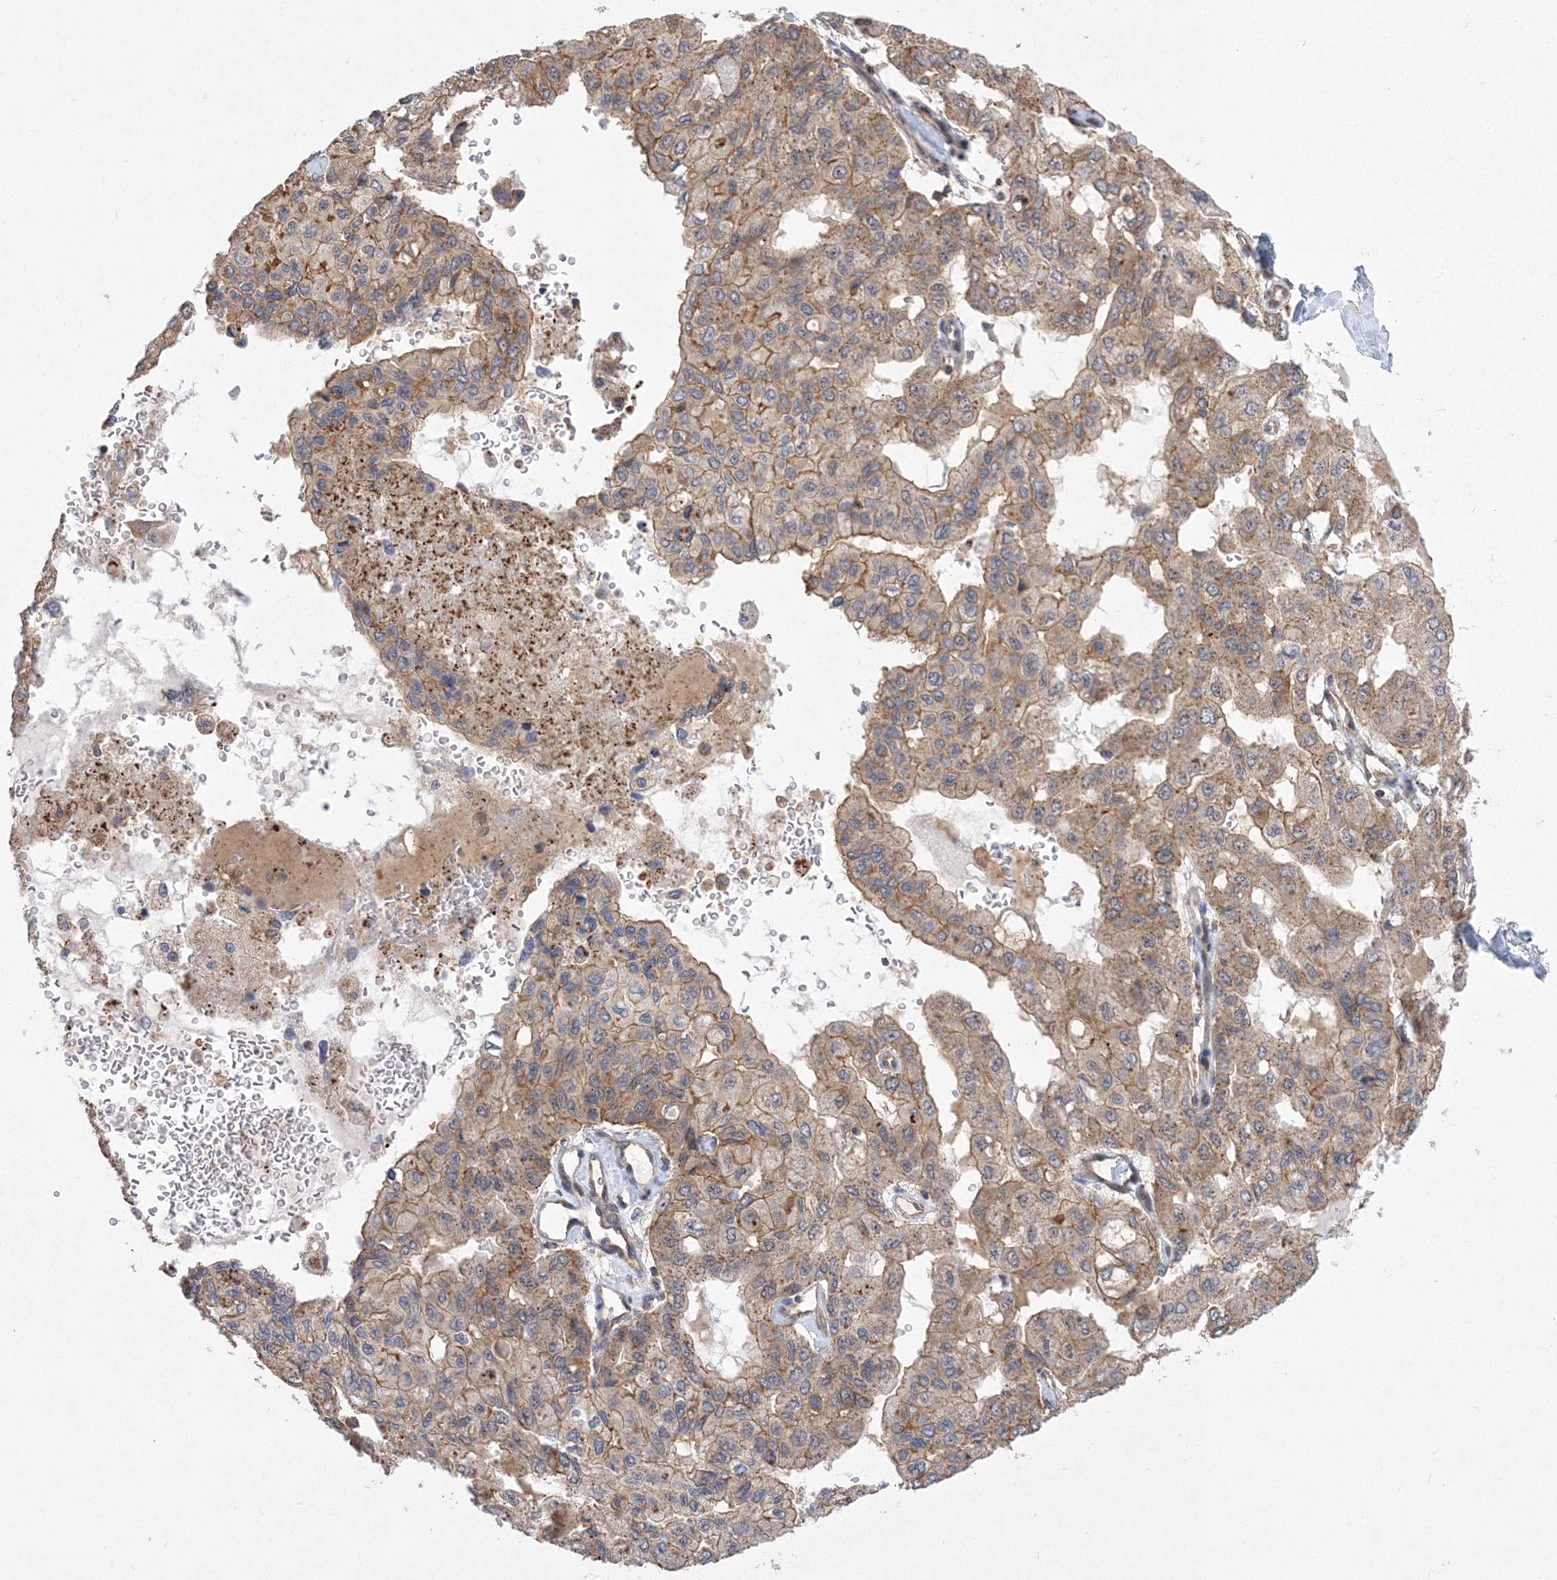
{"staining": {"intensity": "moderate", "quantity": ">75%", "location": "cytoplasmic/membranous"}, "tissue": "pancreatic cancer", "cell_type": "Tumor cells", "image_type": "cancer", "snomed": [{"axis": "morphology", "description": "Adenocarcinoma, NOS"}, {"axis": "topography", "description": "Pancreas"}], "caption": "Immunohistochemical staining of adenocarcinoma (pancreatic) demonstrates medium levels of moderate cytoplasmic/membranous staining in about >75% of tumor cells.", "gene": "AASDH", "patient": {"sex": "male", "age": 51}}